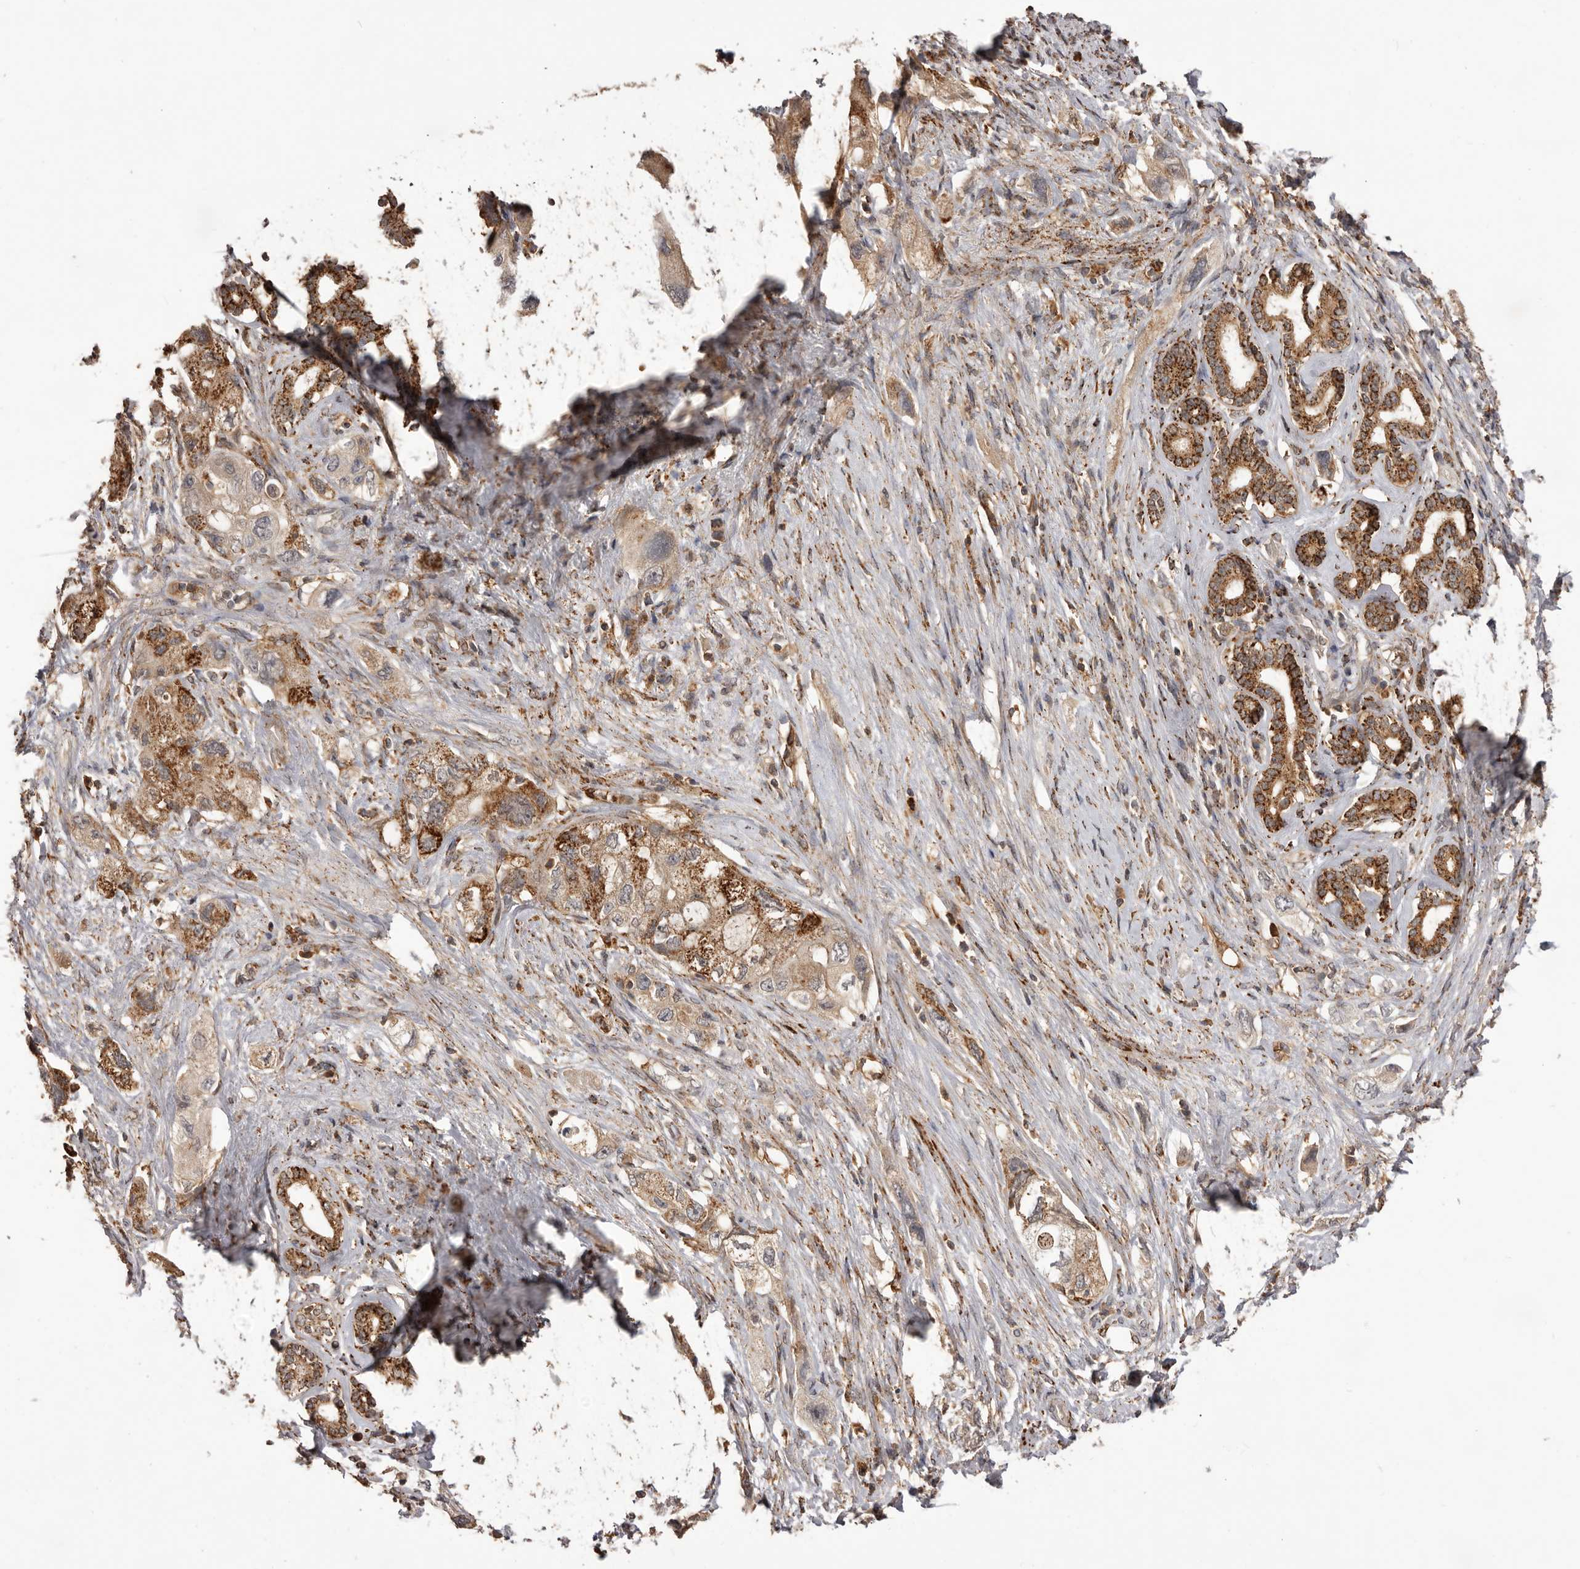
{"staining": {"intensity": "moderate", "quantity": ">75%", "location": "cytoplasmic/membranous"}, "tissue": "pancreatic cancer", "cell_type": "Tumor cells", "image_type": "cancer", "snomed": [{"axis": "morphology", "description": "Adenocarcinoma, NOS"}, {"axis": "topography", "description": "Pancreas"}], "caption": "Immunohistochemistry (IHC) staining of adenocarcinoma (pancreatic), which displays medium levels of moderate cytoplasmic/membranous positivity in about >75% of tumor cells indicating moderate cytoplasmic/membranous protein expression. The staining was performed using DAB (3,3'-diaminobenzidine) (brown) for protein detection and nuclei were counterstained in hematoxylin (blue).", "gene": "GLIPR2", "patient": {"sex": "female", "age": 73}}